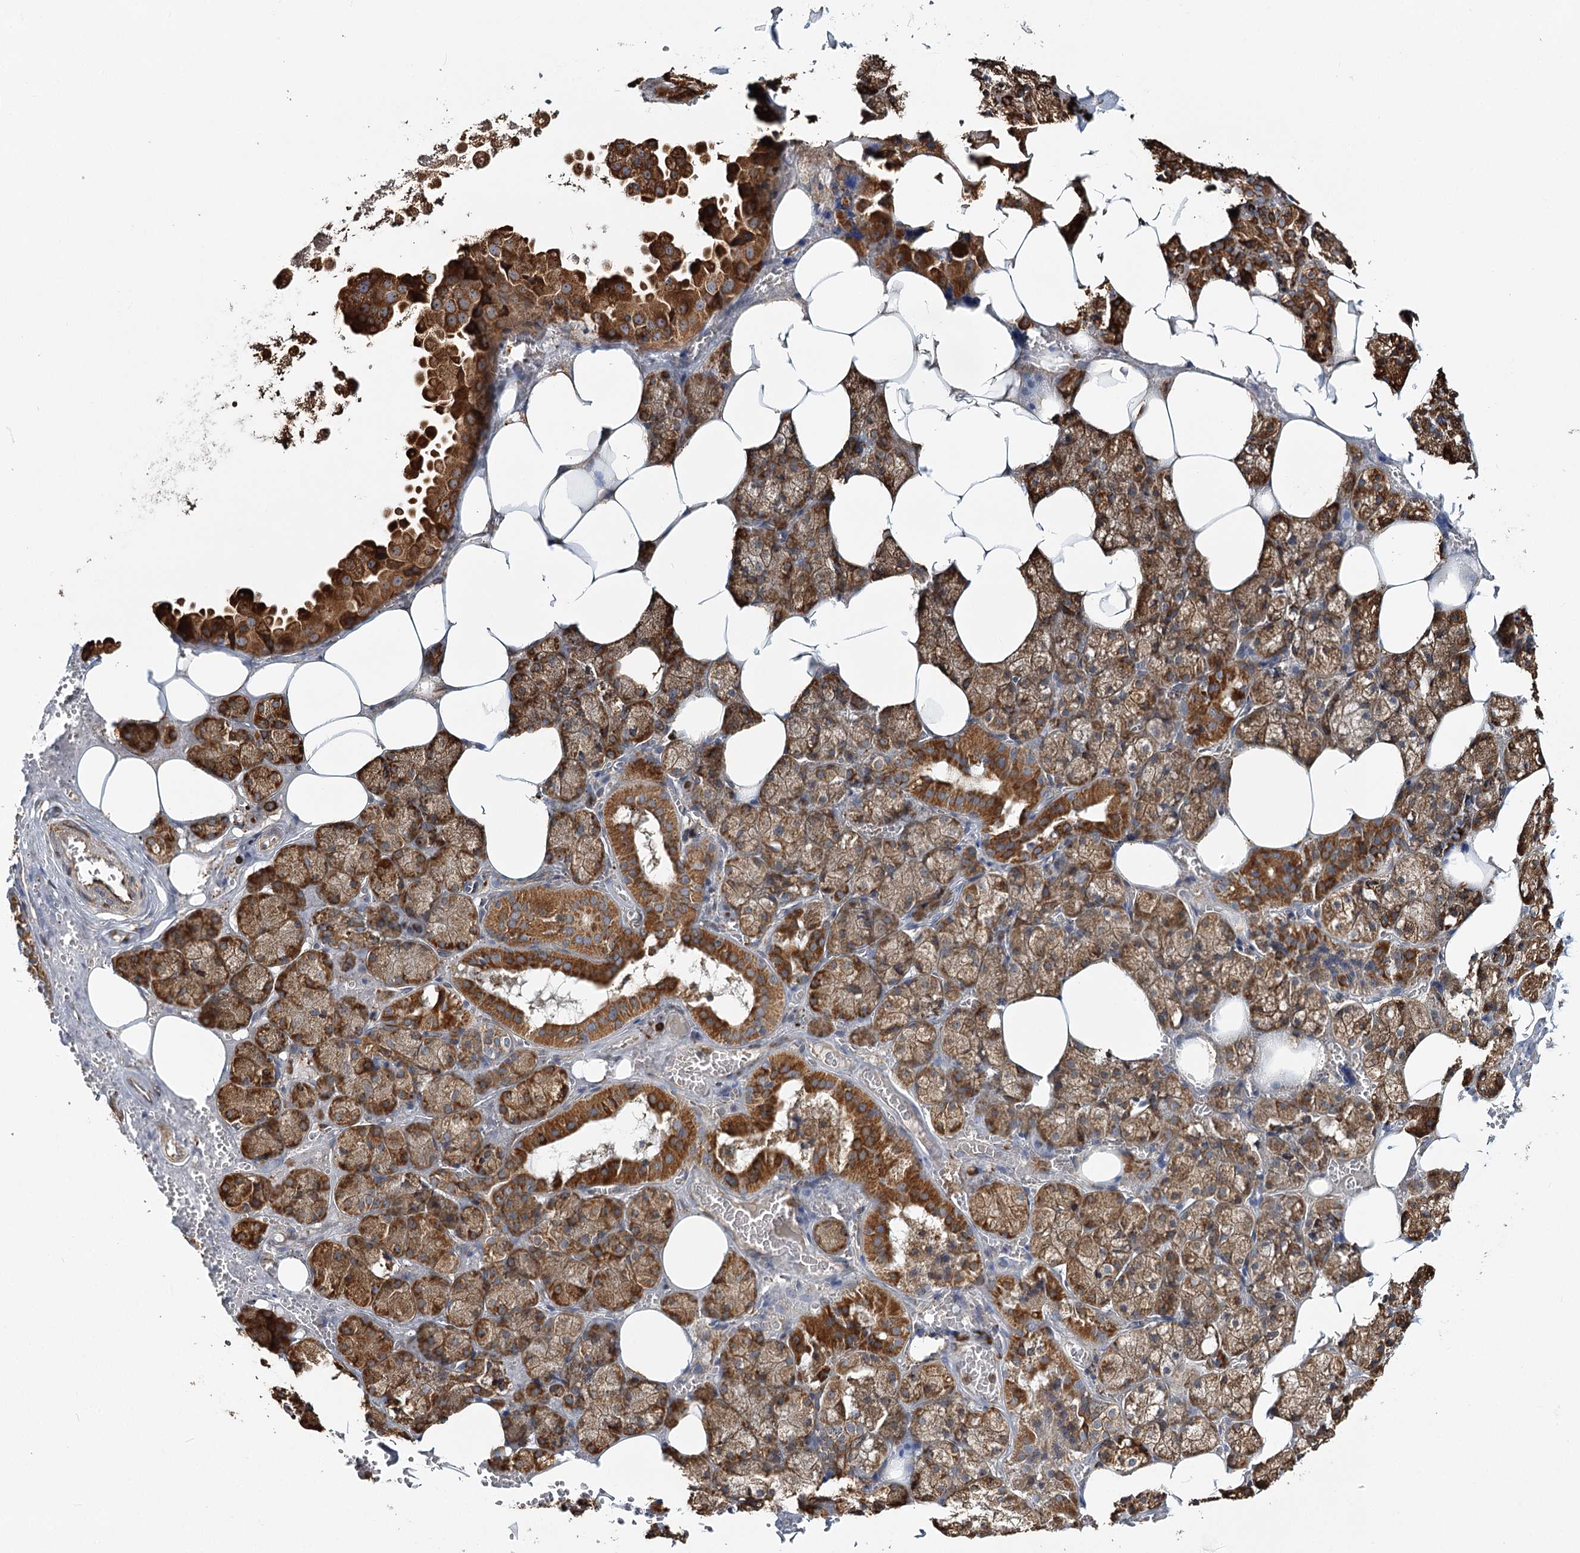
{"staining": {"intensity": "moderate", "quantity": ">75%", "location": "cytoplasmic/membranous"}, "tissue": "salivary gland", "cell_type": "Glandular cells", "image_type": "normal", "snomed": [{"axis": "morphology", "description": "Normal tissue, NOS"}, {"axis": "topography", "description": "Salivary gland"}], "caption": "Immunohistochemical staining of benign salivary gland demonstrates >75% levels of moderate cytoplasmic/membranous protein expression in about >75% of glandular cells.", "gene": "TAS1R1", "patient": {"sex": "male", "age": 62}}